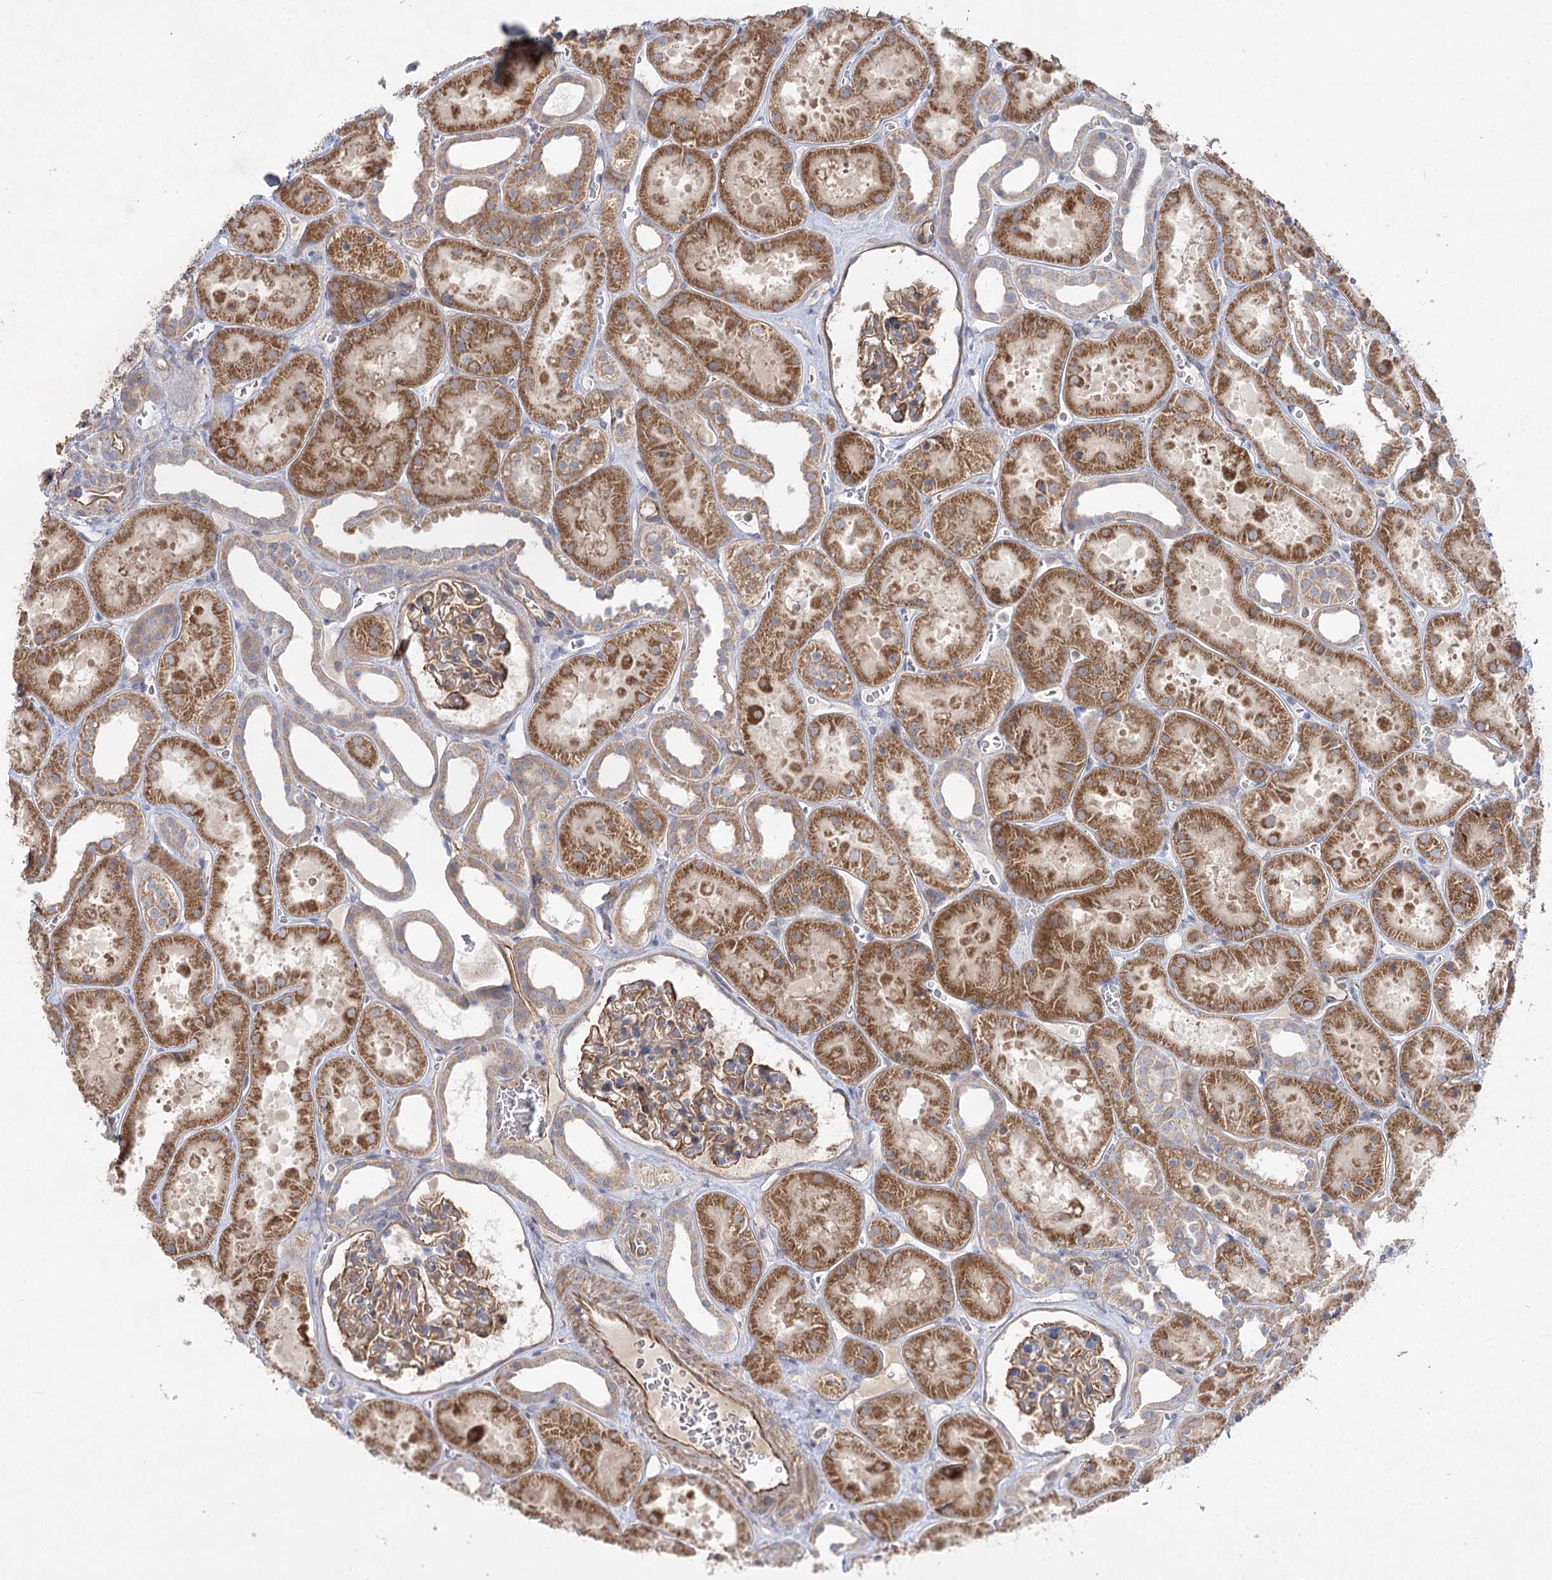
{"staining": {"intensity": "moderate", "quantity": ">75%", "location": "cytoplasmic/membranous"}, "tissue": "kidney", "cell_type": "Cells in glomeruli", "image_type": "normal", "snomed": [{"axis": "morphology", "description": "Normal tissue, NOS"}, {"axis": "topography", "description": "Kidney"}], "caption": "About >75% of cells in glomeruli in normal human kidney reveal moderate cytoplasmic/membranous protein staining as visualized by brown immunohistochemical staining.", "gene": "KIAA0825", "patient": {"sex": "female", "age": 41}}